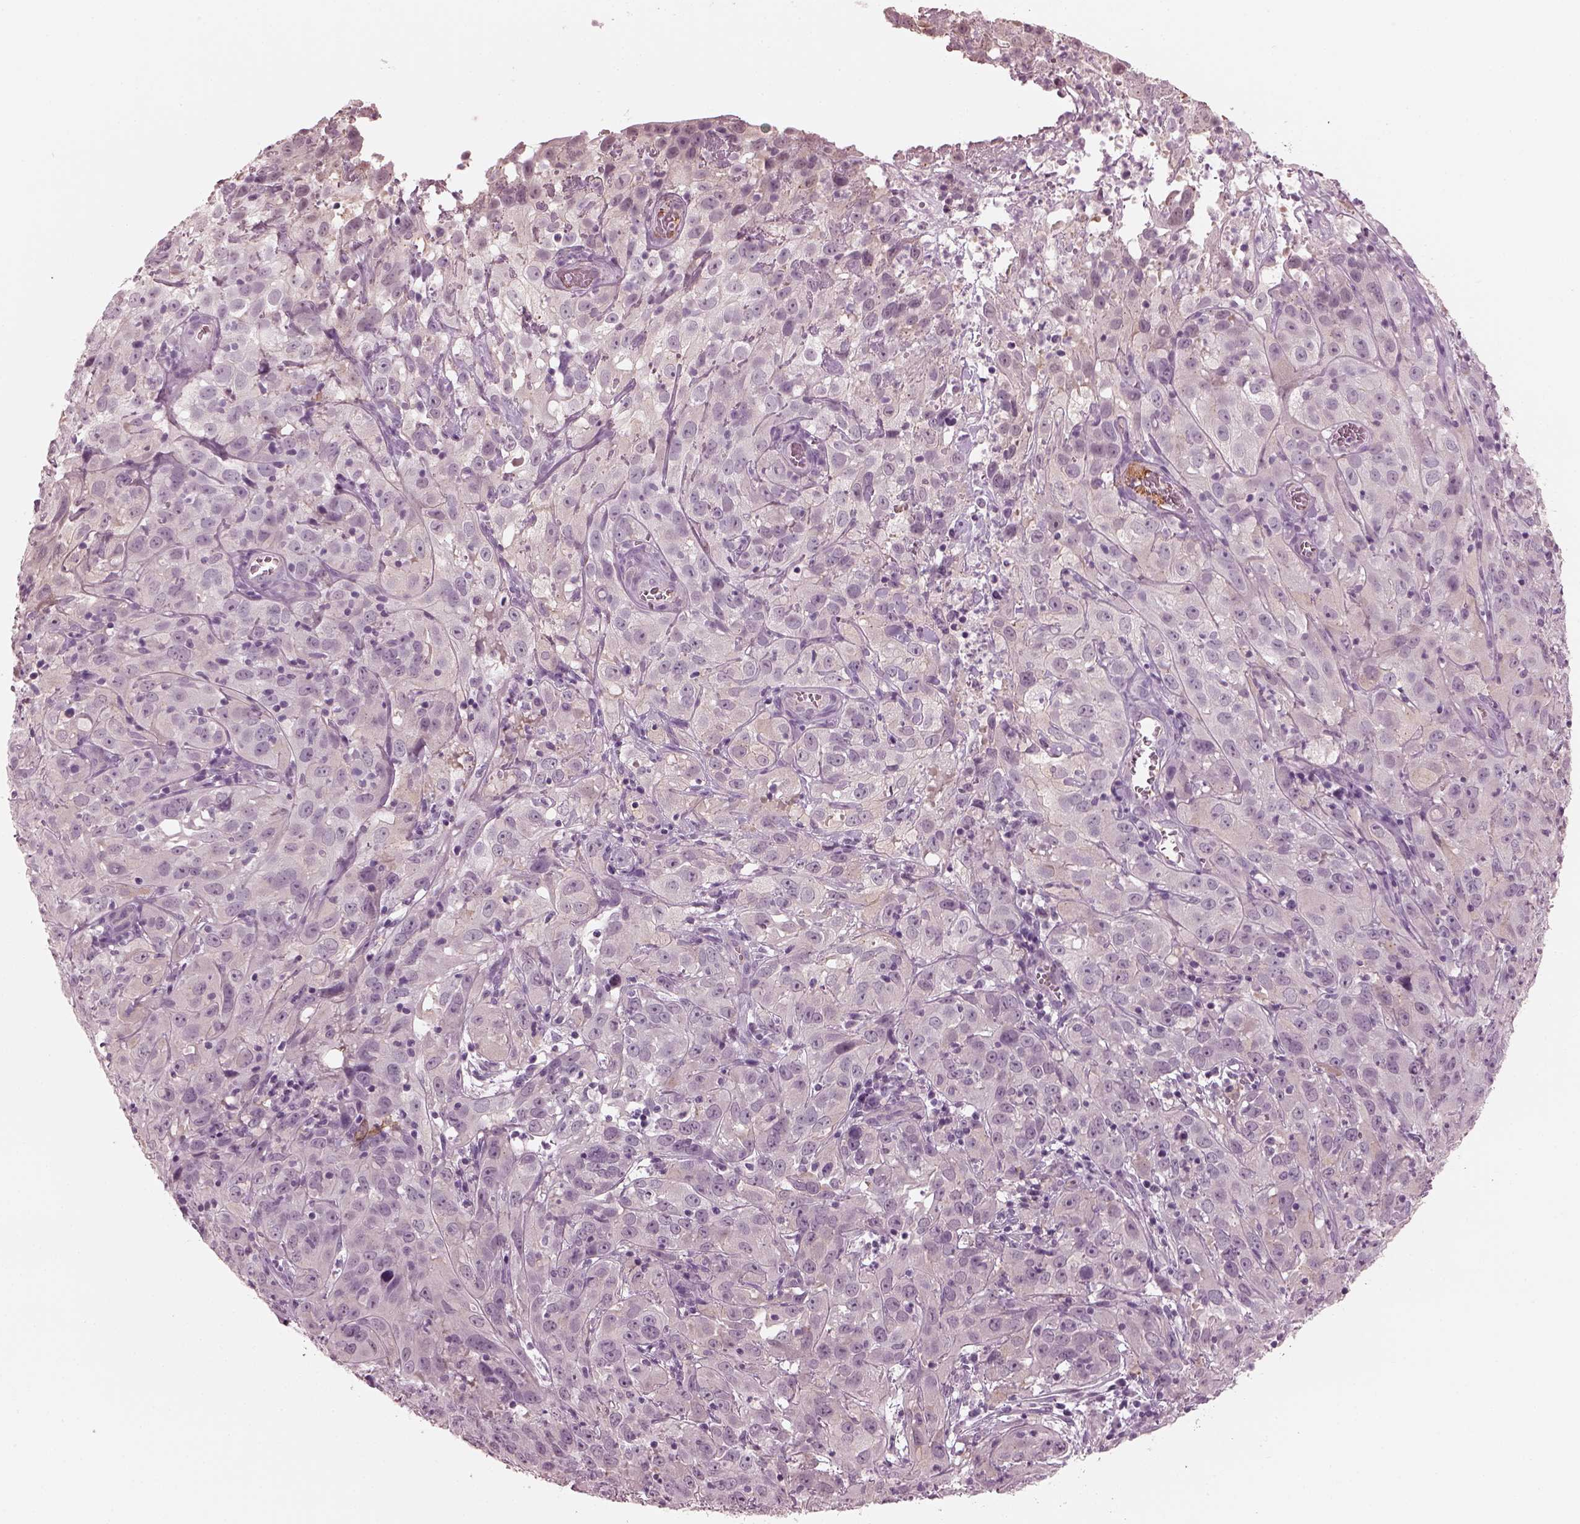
{"staining": {"intensity": "negative", "quantity": "none", "location": "none"}, "tissue": "cervical cancer", "cell_type": "Tumor cells", "image_type": "cancer", "snomed": [{"axis": "morphology", "description": "Squamous cell carcinoma, NOS"}, {"axis": "topography", "description": "Cervix"}], "caption": "This is an immunohistochemistry (IHC) photomicrograph of human cervical cancer (squamous cell carcinoma). There is no staining in tumor cells.", "gene": "EIF4E1B", "patient": {"sex": "female", "age": 32}}